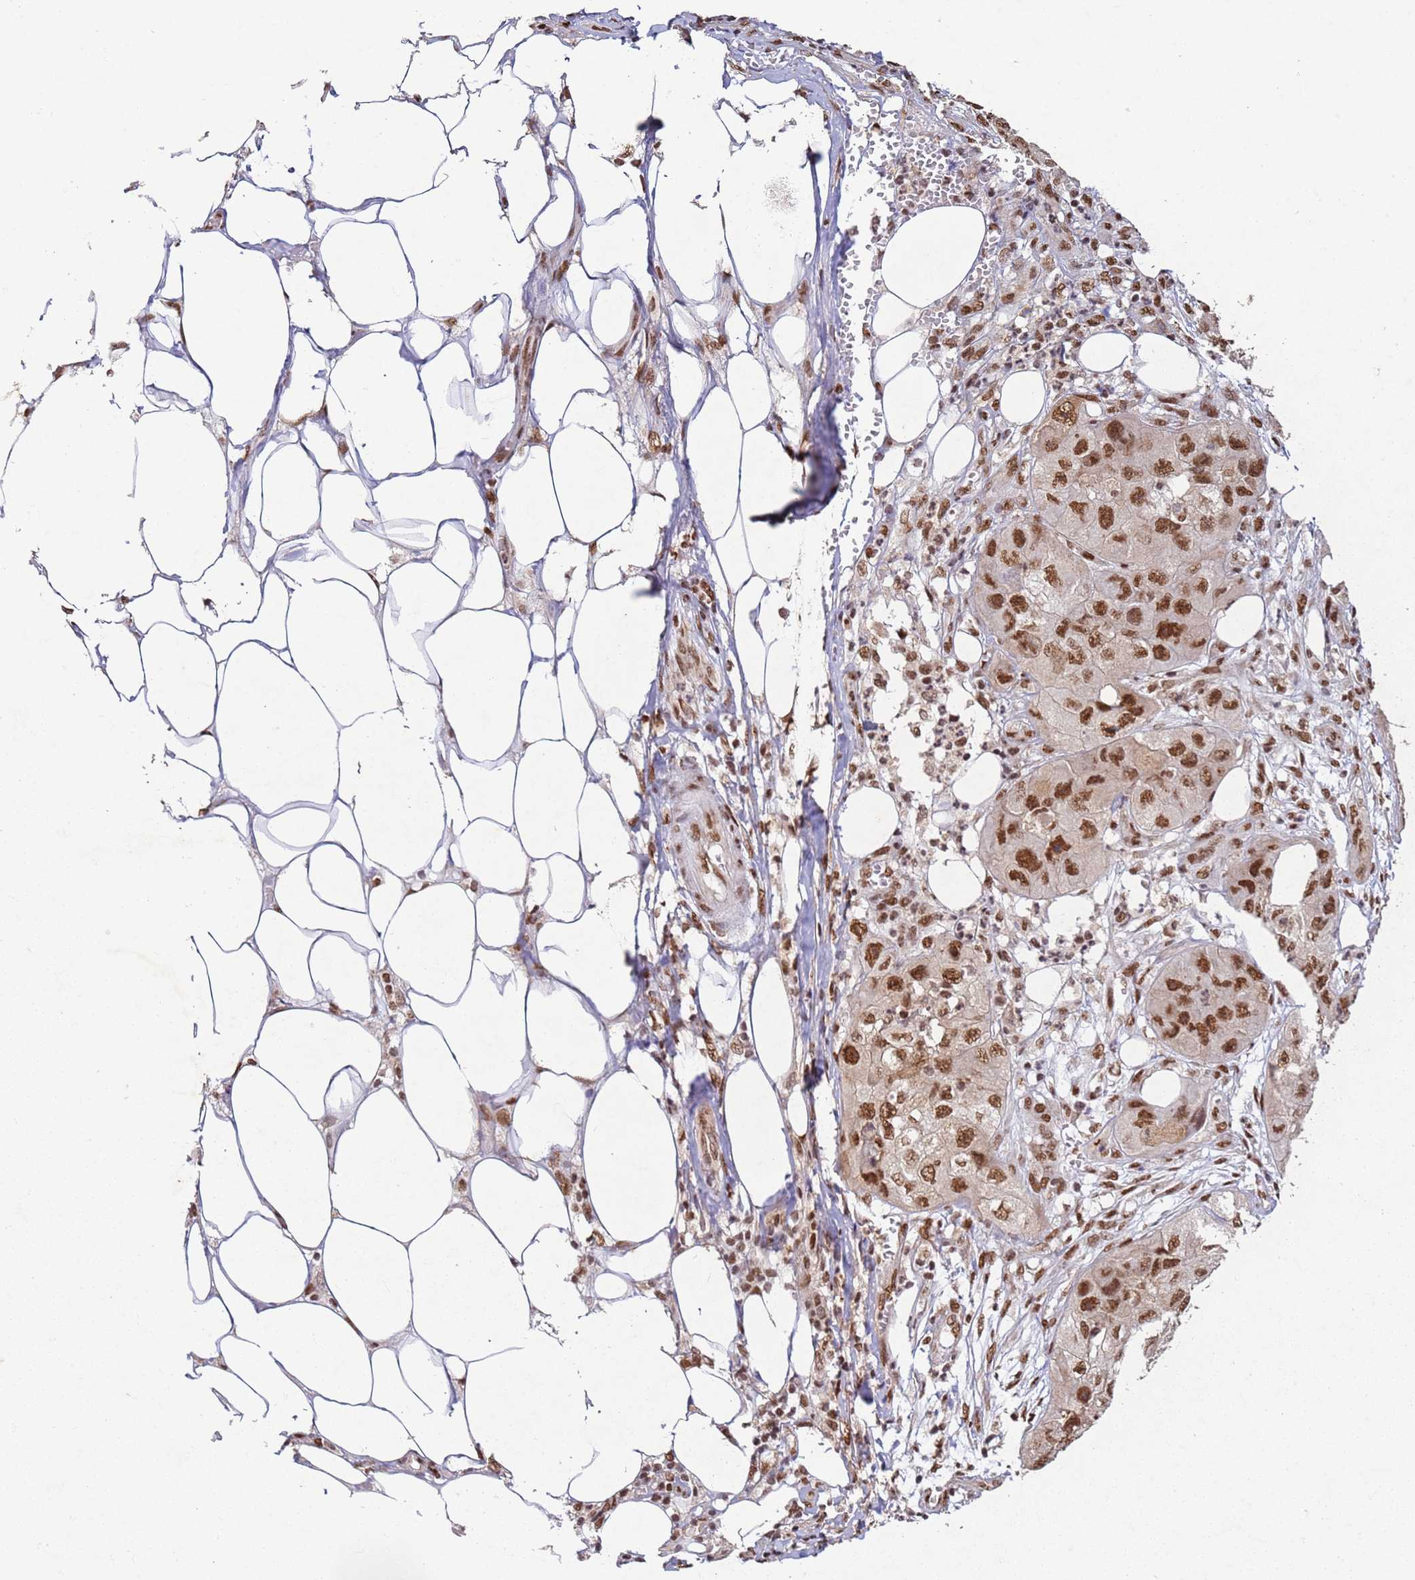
{"staining": {"intensity": "moderate", "quantity": ">75%", "location": "nuclear"}, "tissue": "skin cancer", "cell_type": "Tumor cells", "image_type": "cancer", "snomed": [{"axis": "morphology", "description": "Squamous cell carcinoma, NOS"}, {"axis": "topography", "description": "Skin"}, {"axis": "topography", "description": "Subcutis"}], "caption": "Squamous cell carcinoma (skin) stained for a protein (brown) displays moderate nuclear positive expression in about >75% of tumor cells.", "gene": "ESF1", "patient": {"sex": "male", "age": 73}}